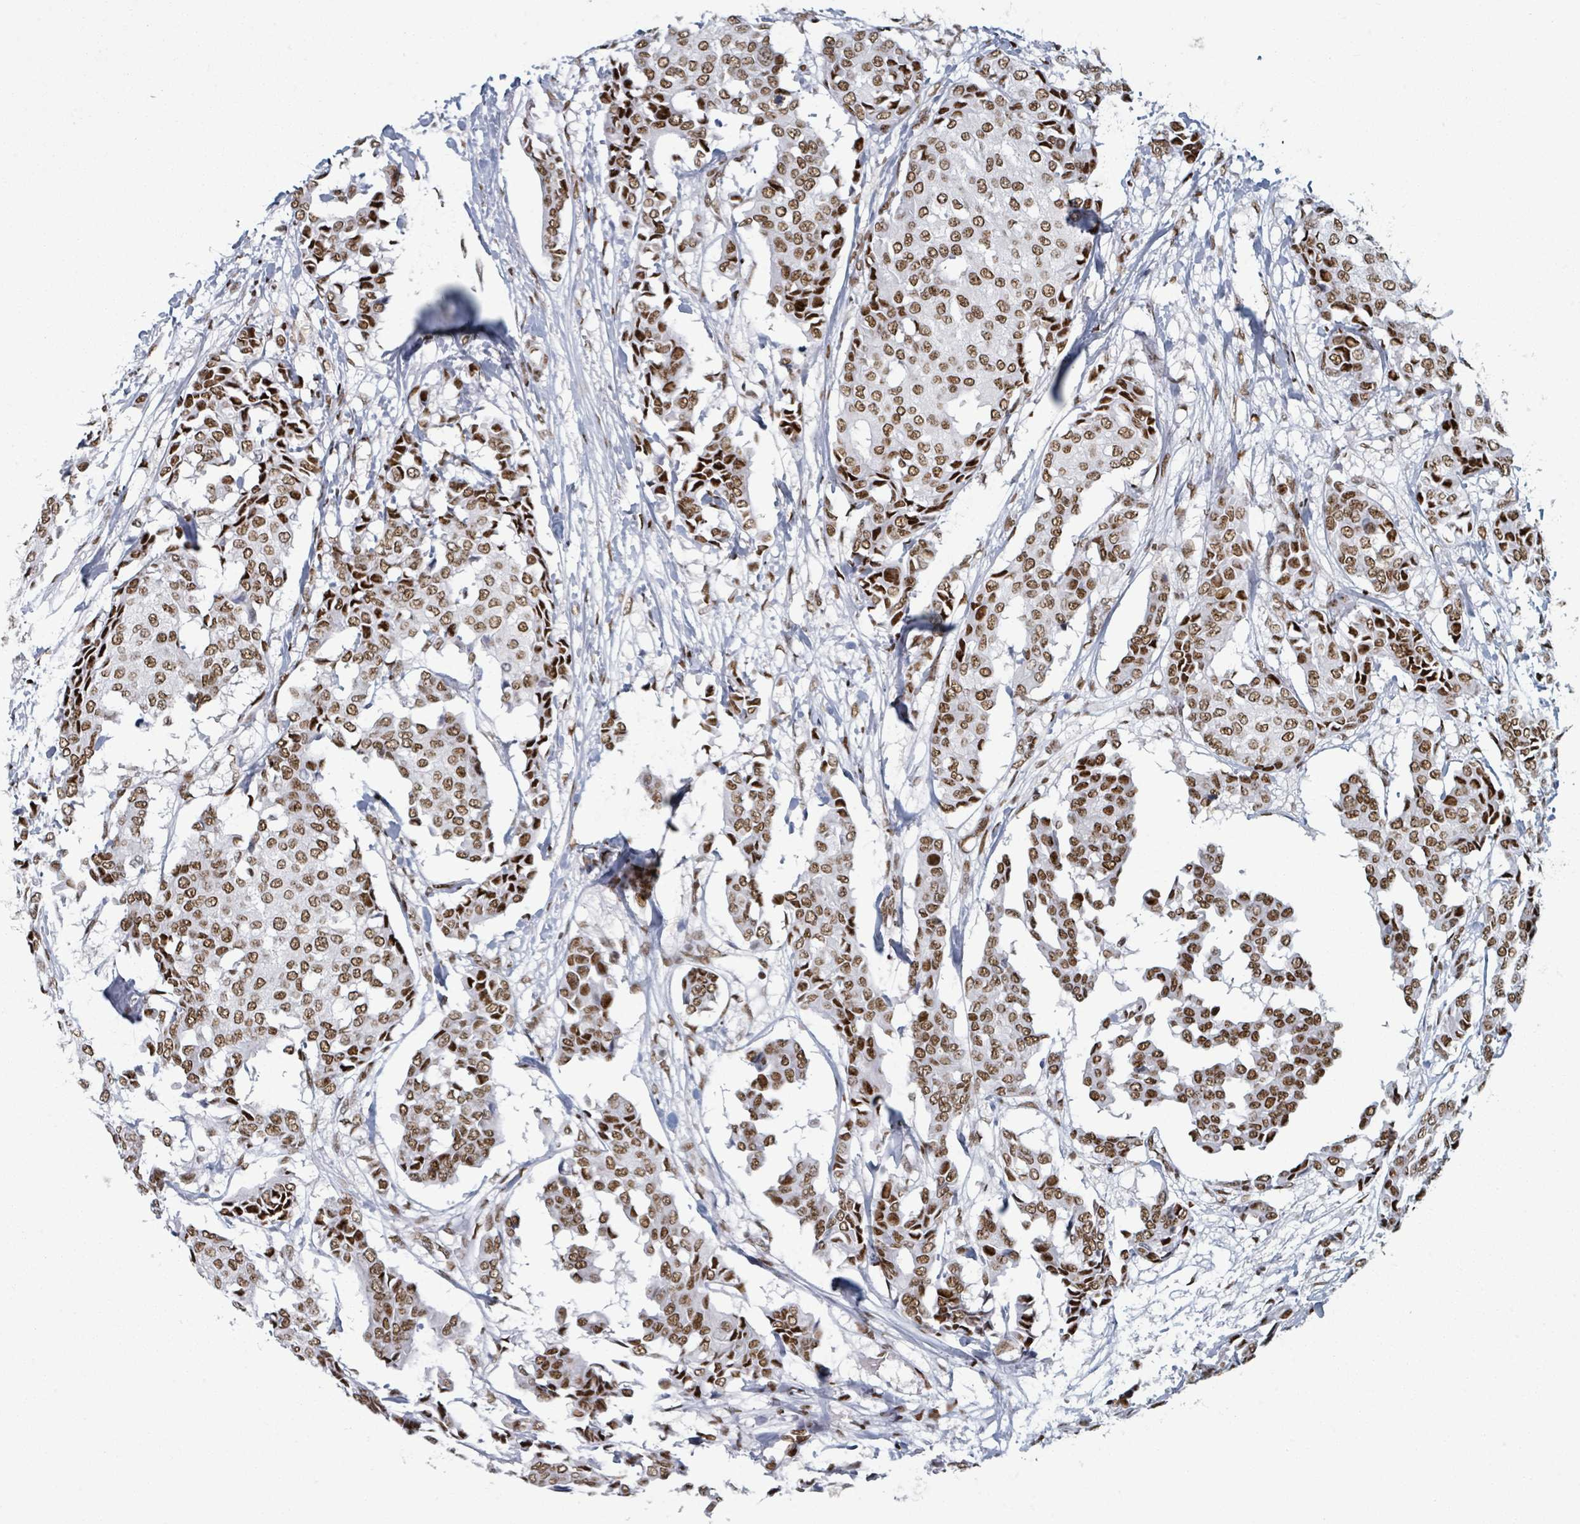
{"staining": {"intensity": "moderate", "quantity": ">75%", "location": "nuclear"}, "tissue": "breast cancer", "cell_type": "Tumor cells", "image_type": "cancer", "snomed": [{"axis": "morphology", "description": "Duct carcinoma"}, {"axis": "topography", "description": "Breast"}], "caption": "Infiltrating ductal carcinoma (breast) stained with immunohistochemistry (IHC) shows moderate nuclear positivity in about >75% of tumor cells. (Brightfield microscopy of DAB IHC at high magnification).", "gene": "DHX16", "patient": {"sex": "female", "age": 75}}